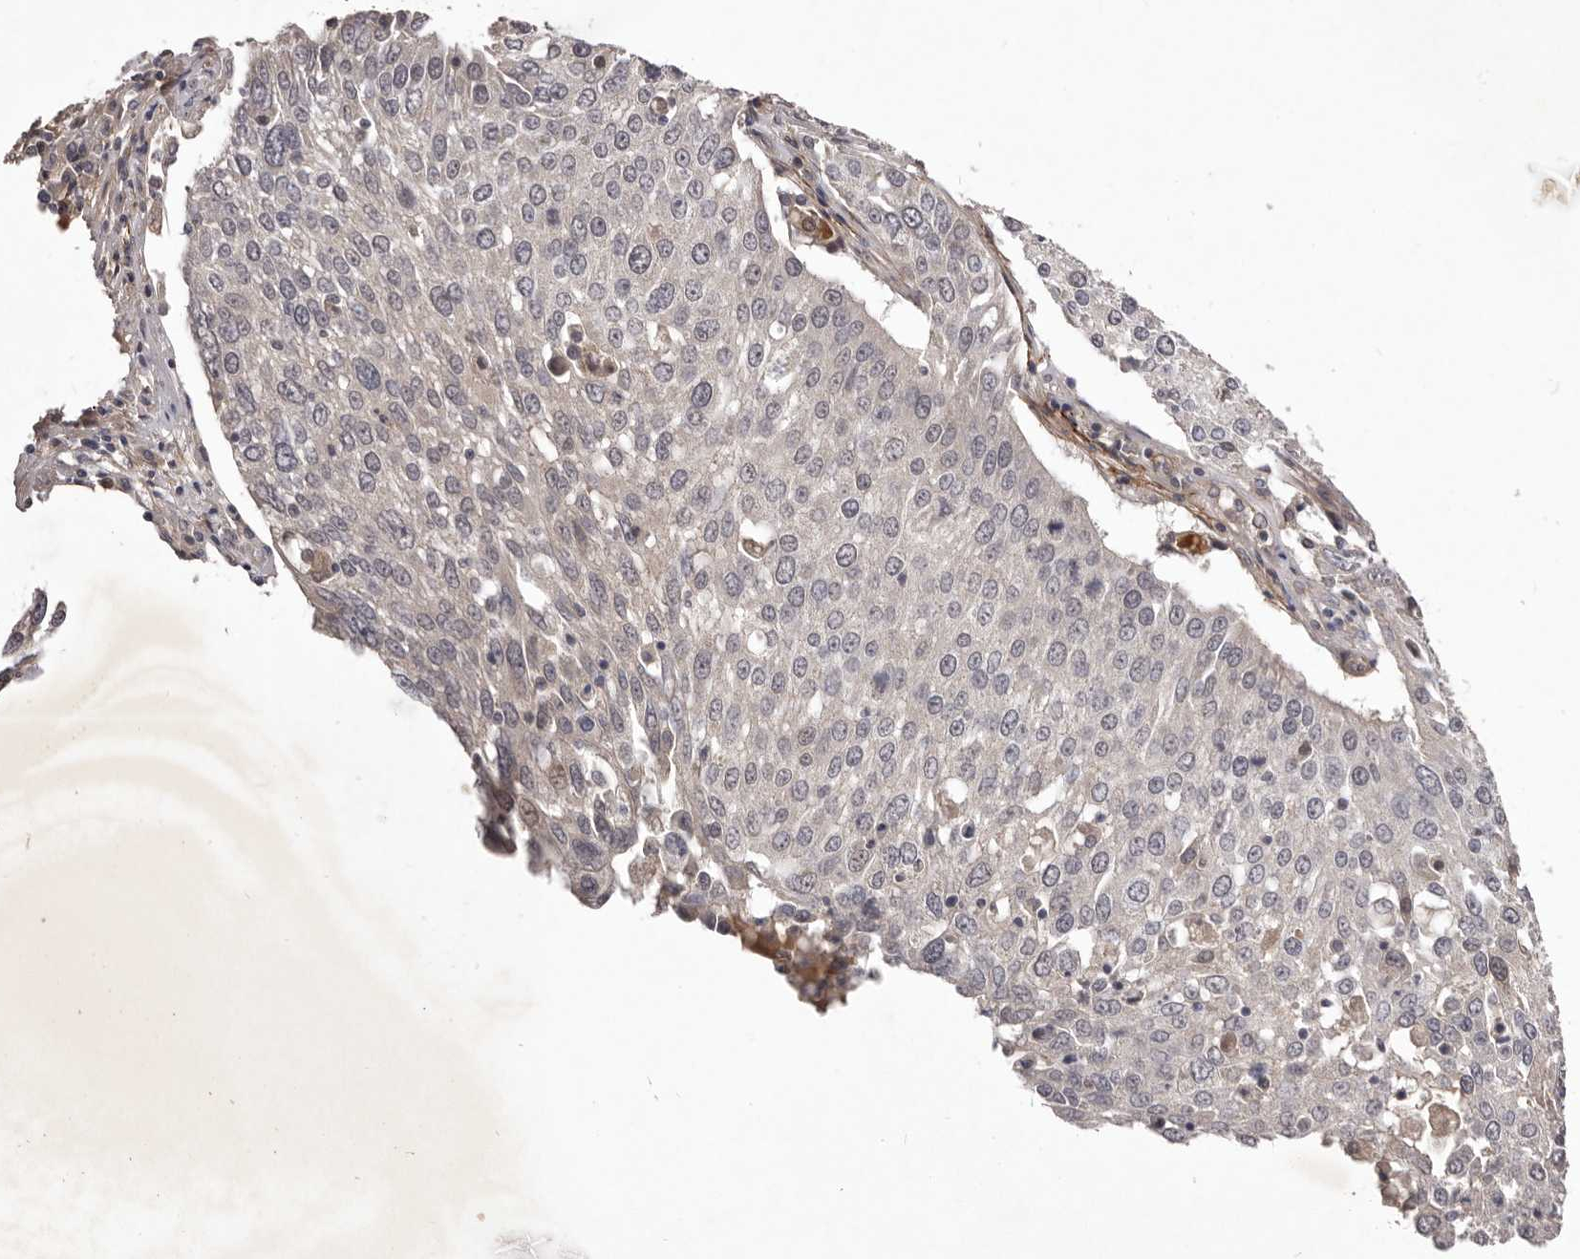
{"staining": {"intensity": "negative", "quantity": "none", "location": "none"}, "tissue": "lung cancer", "cell_type": "Tumor cells", "image_type": "cancer", "snomed": [{"axis": "morphology", "description": "Squamous cell carcinoma, NOS"}, {"axis": "topography", "description": "Lung"}], "caption": "Immunohistochemical staining of lung cancer exhibits no significant staining in tumor cells.", "gene": "HBS1L", "patient": {"sex": "male", "age": 65}}